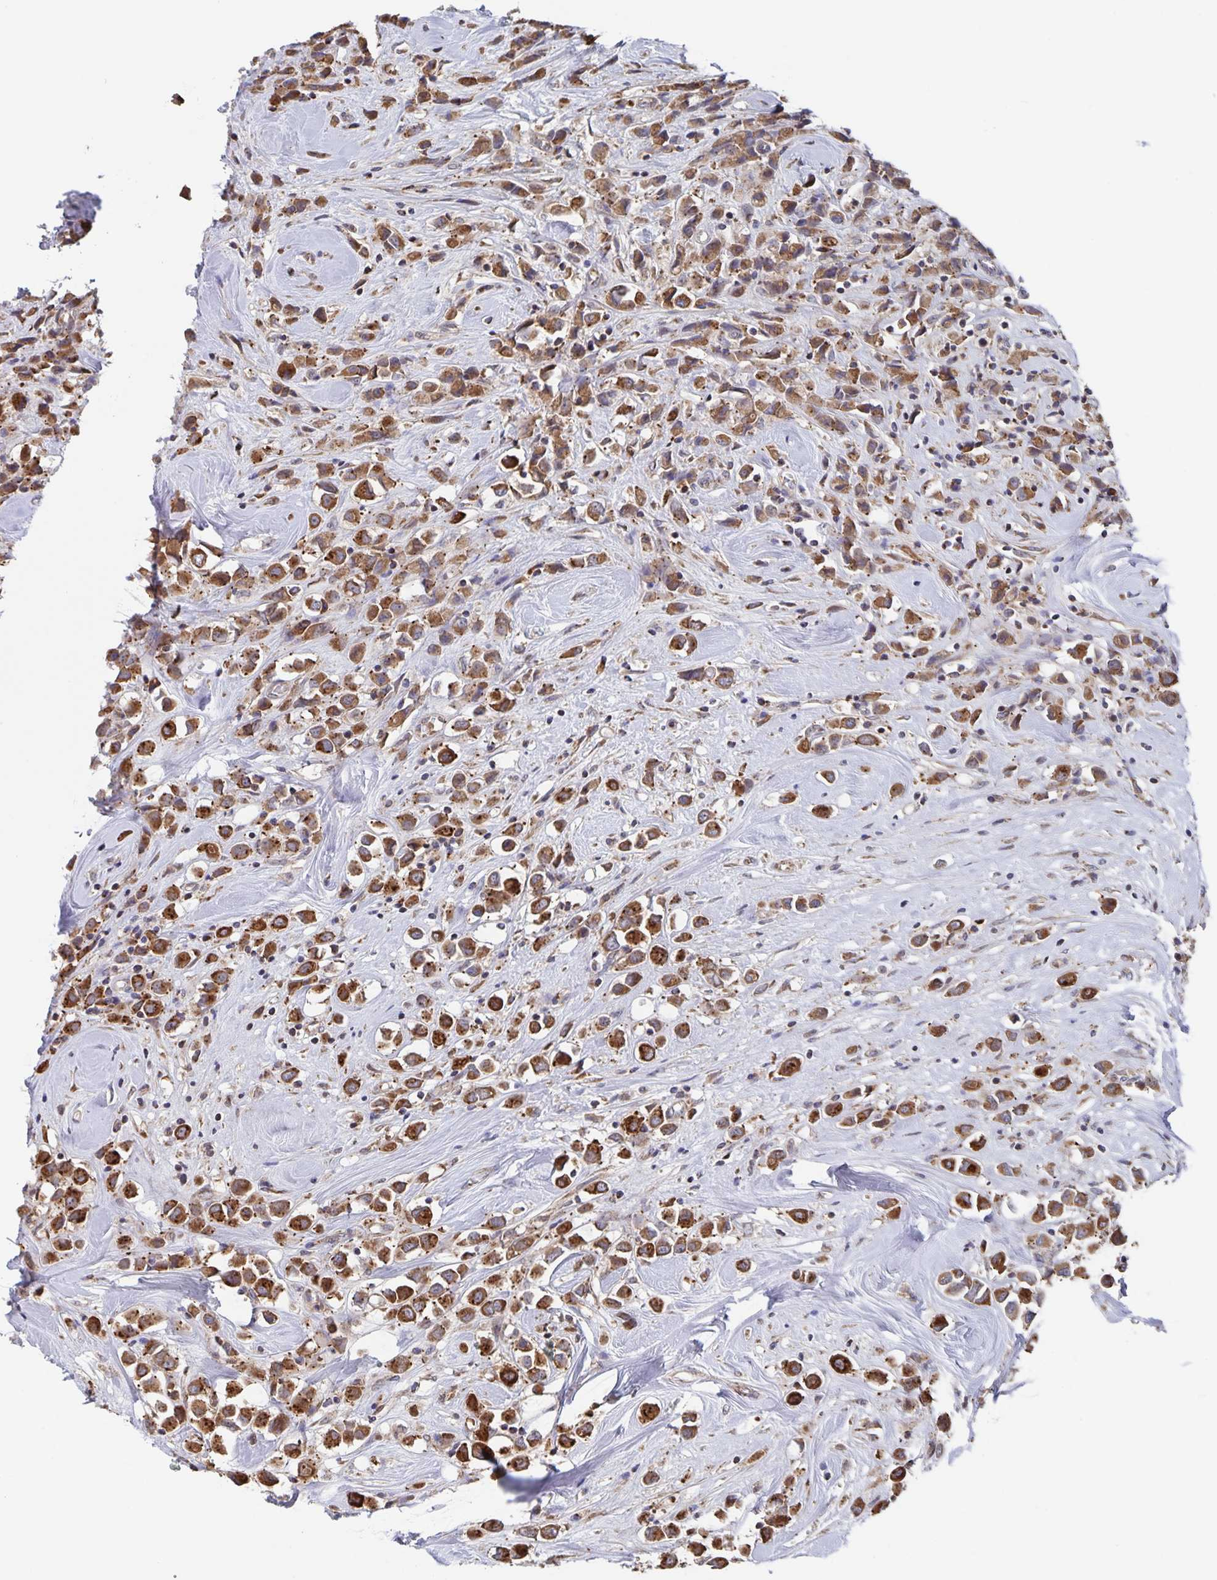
{"staining": {"intensity": "moderate", "quantity": ">75%", "location": "cytoplasmic/membranous"}, "tissue": "breast cancer", "cell_type": "Tumor cells", "image_type": "cancer", "snomed": [{"axis": "morphology", "description": "Duct carcinoma"}, {"axis": "topography", "description": "Breast"}], "caption": "This photomicrograph reveals immunohistochemistry (IHC) staining of infiltrating ductal carcinoma (breast), with medium moderate cytoplasmic/membranous expression in about >75% of tumor cells.", "gene": "ACACA", "patient": {"sex": "female", "age": 61}}